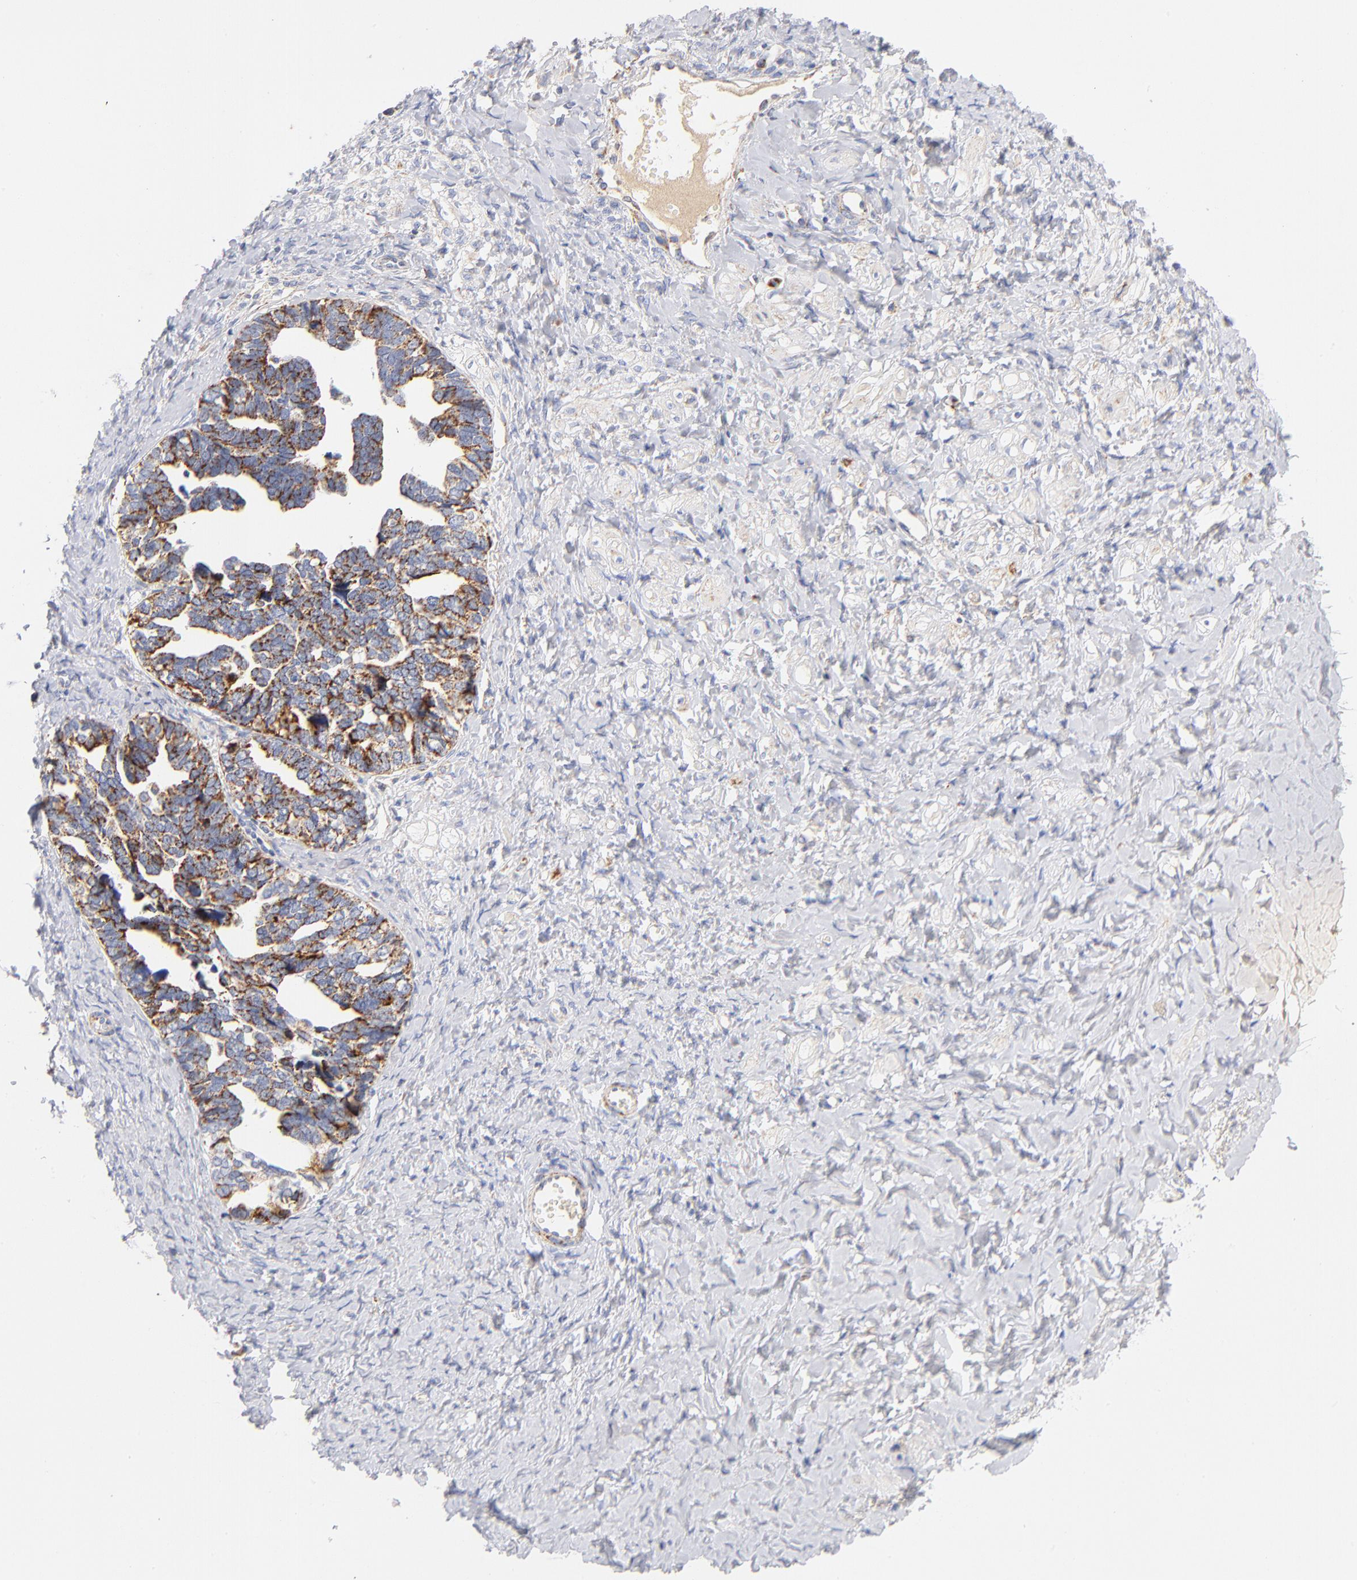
{"staining": {"intensity": "moderate", "quantity": ">75%", "location": "cytoplasmic/membranous"}, "tissue": "ovarian cancer", "cell_type": "Tumor cells", "image_type": "cancer", "snomed": [{"axis": "morphology", "description": "Cystadenocarcinoma, serous, NOS"}, {"axis": "topography", "description": "Ovary"}], "caption": "Immunohistochemistry (IHC) of serous cystadenocarcinoma (ovarian) demonstrates medium levels of moderate cytoplasmic/membranous positivity in about >75% of tumor cells.", "gene": "DLAT", "patient": {"sex": "female", "age": 77}}